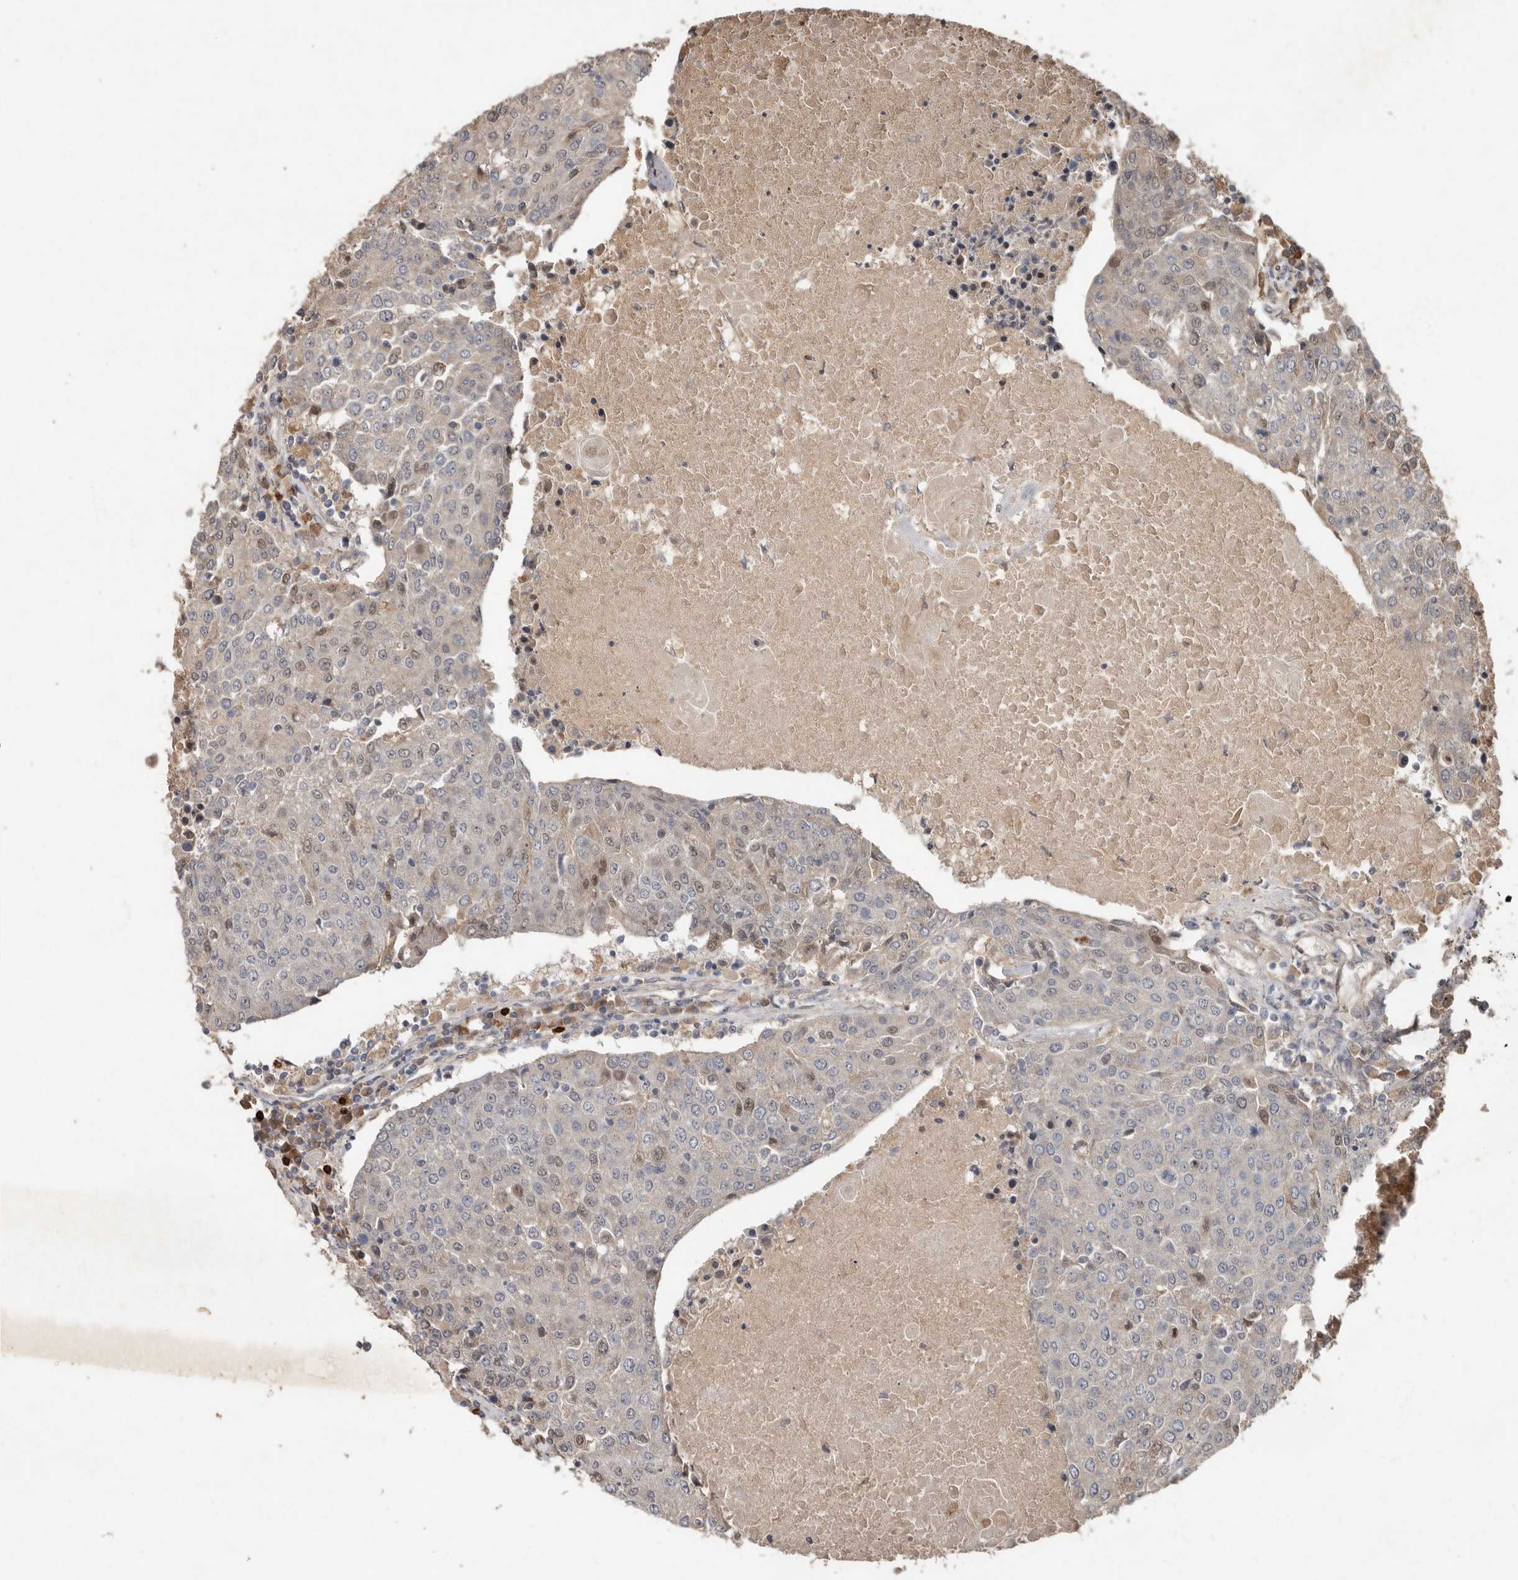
{"staining": {"intensity": "weak", "quantity": "<25%", "location": "cytoplasmic/membranous,nuclear"}, "tissue": "urothelial cancer", "cell_type": "Tumor cells", "image_type": "cancer", "snomed": [{"axis": "morphology", "description": "Urothelial carcinoma, High grade"}, {"axis": "topography", "description": "Urinary bladder"}], "caption": "There is no significant positivity in tumor cells of urothelial carcinoma (high-grade).", "gene": "KIF26B", "patient": {"sex": "female", "age": 85}}